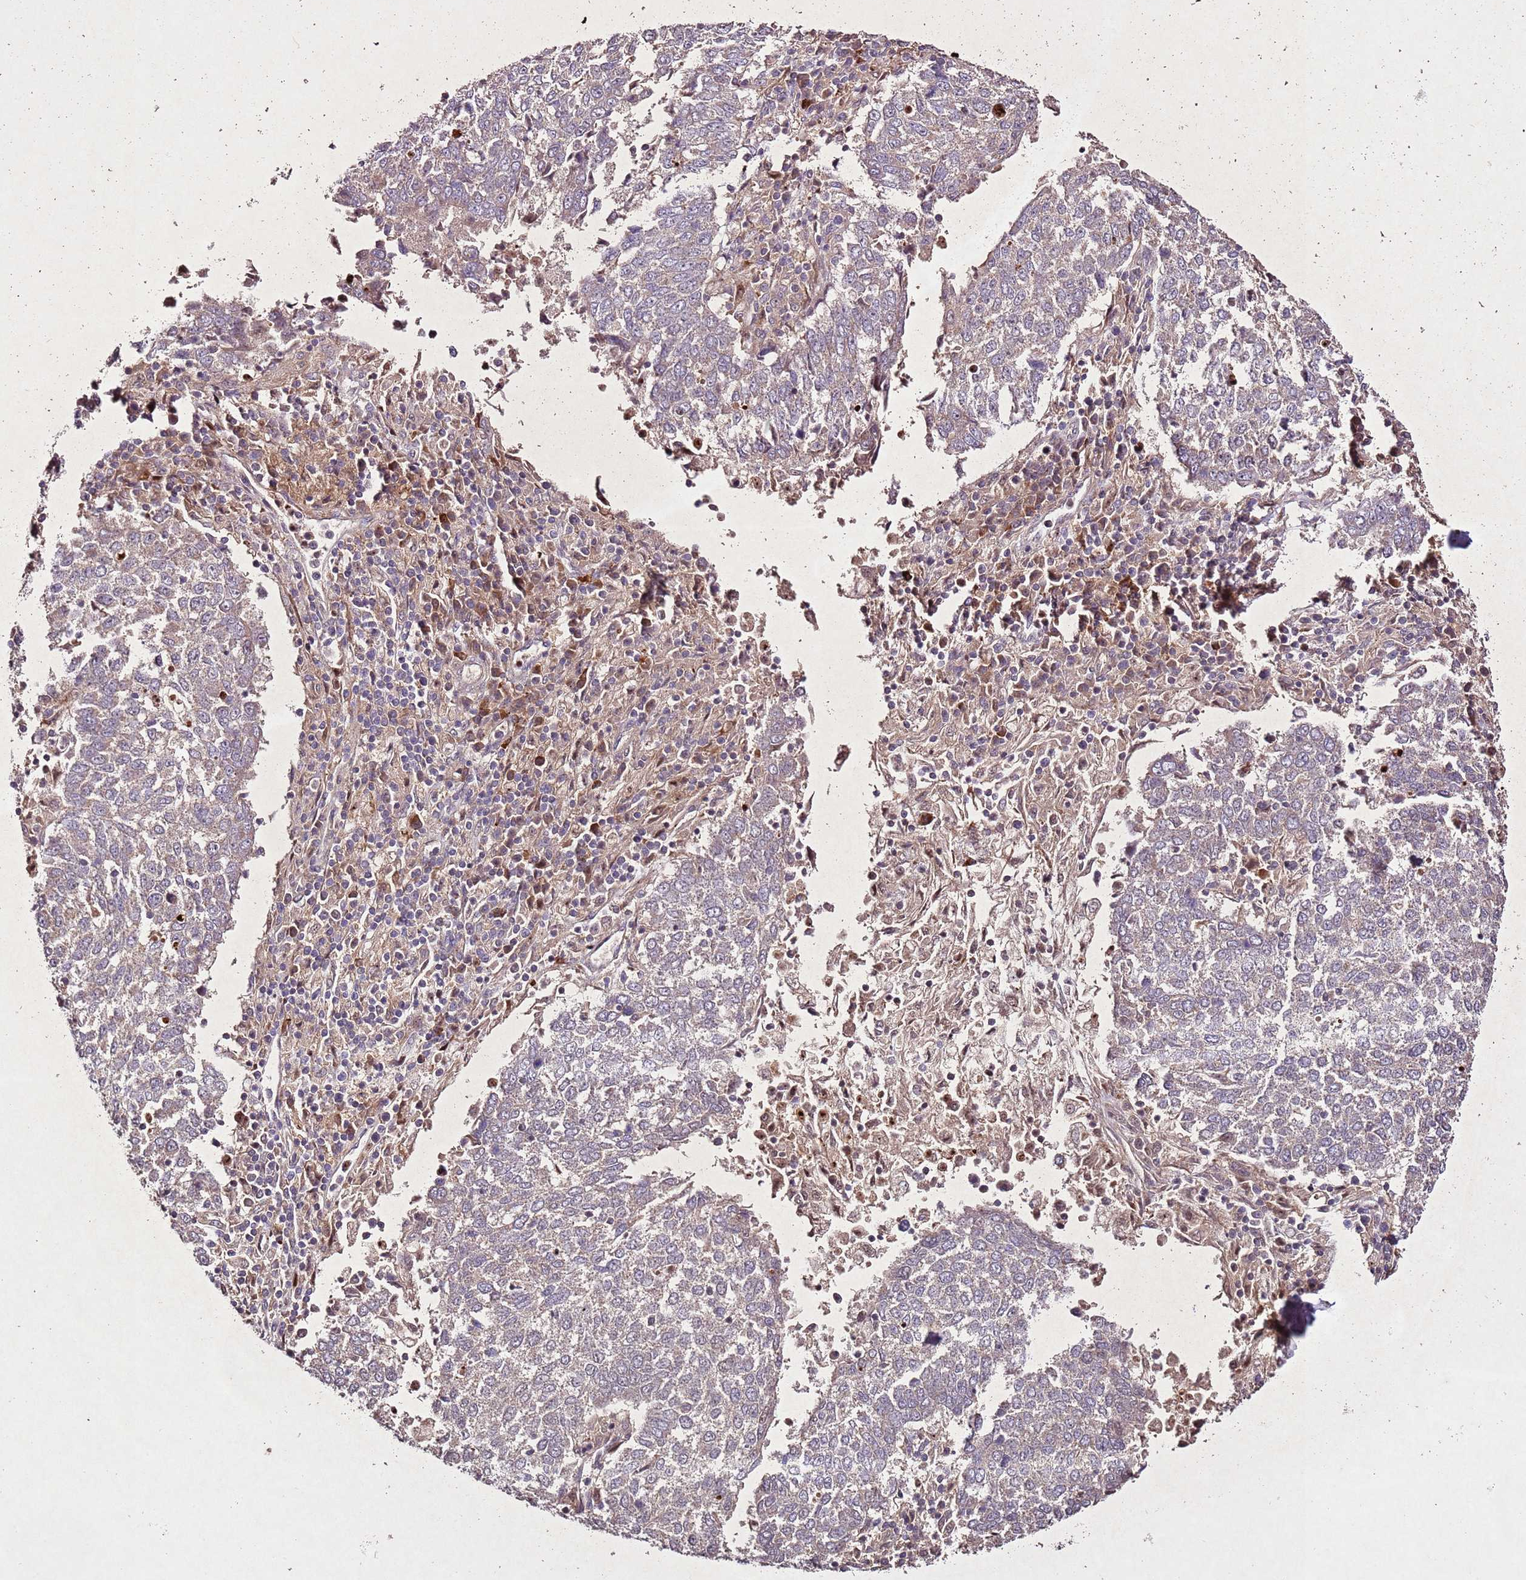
{"staining": {"intensity": "negative", "quantity": "none", "location": "none"}, "tissue": "lung cancer", "cell_type": "Tumor cells", "image_type": "cancer", "snomed": [{"axis": "morphology", "description": "Squamous cell carcinoma, NOS"}, {"axis": "topography", "description": "Lung"}], "caption": "Tumor cells show no significant positivity in squamous cell carcinoma (lung).", "gene": "PTMA", "patient": {"sex": "male", "age": 73}}